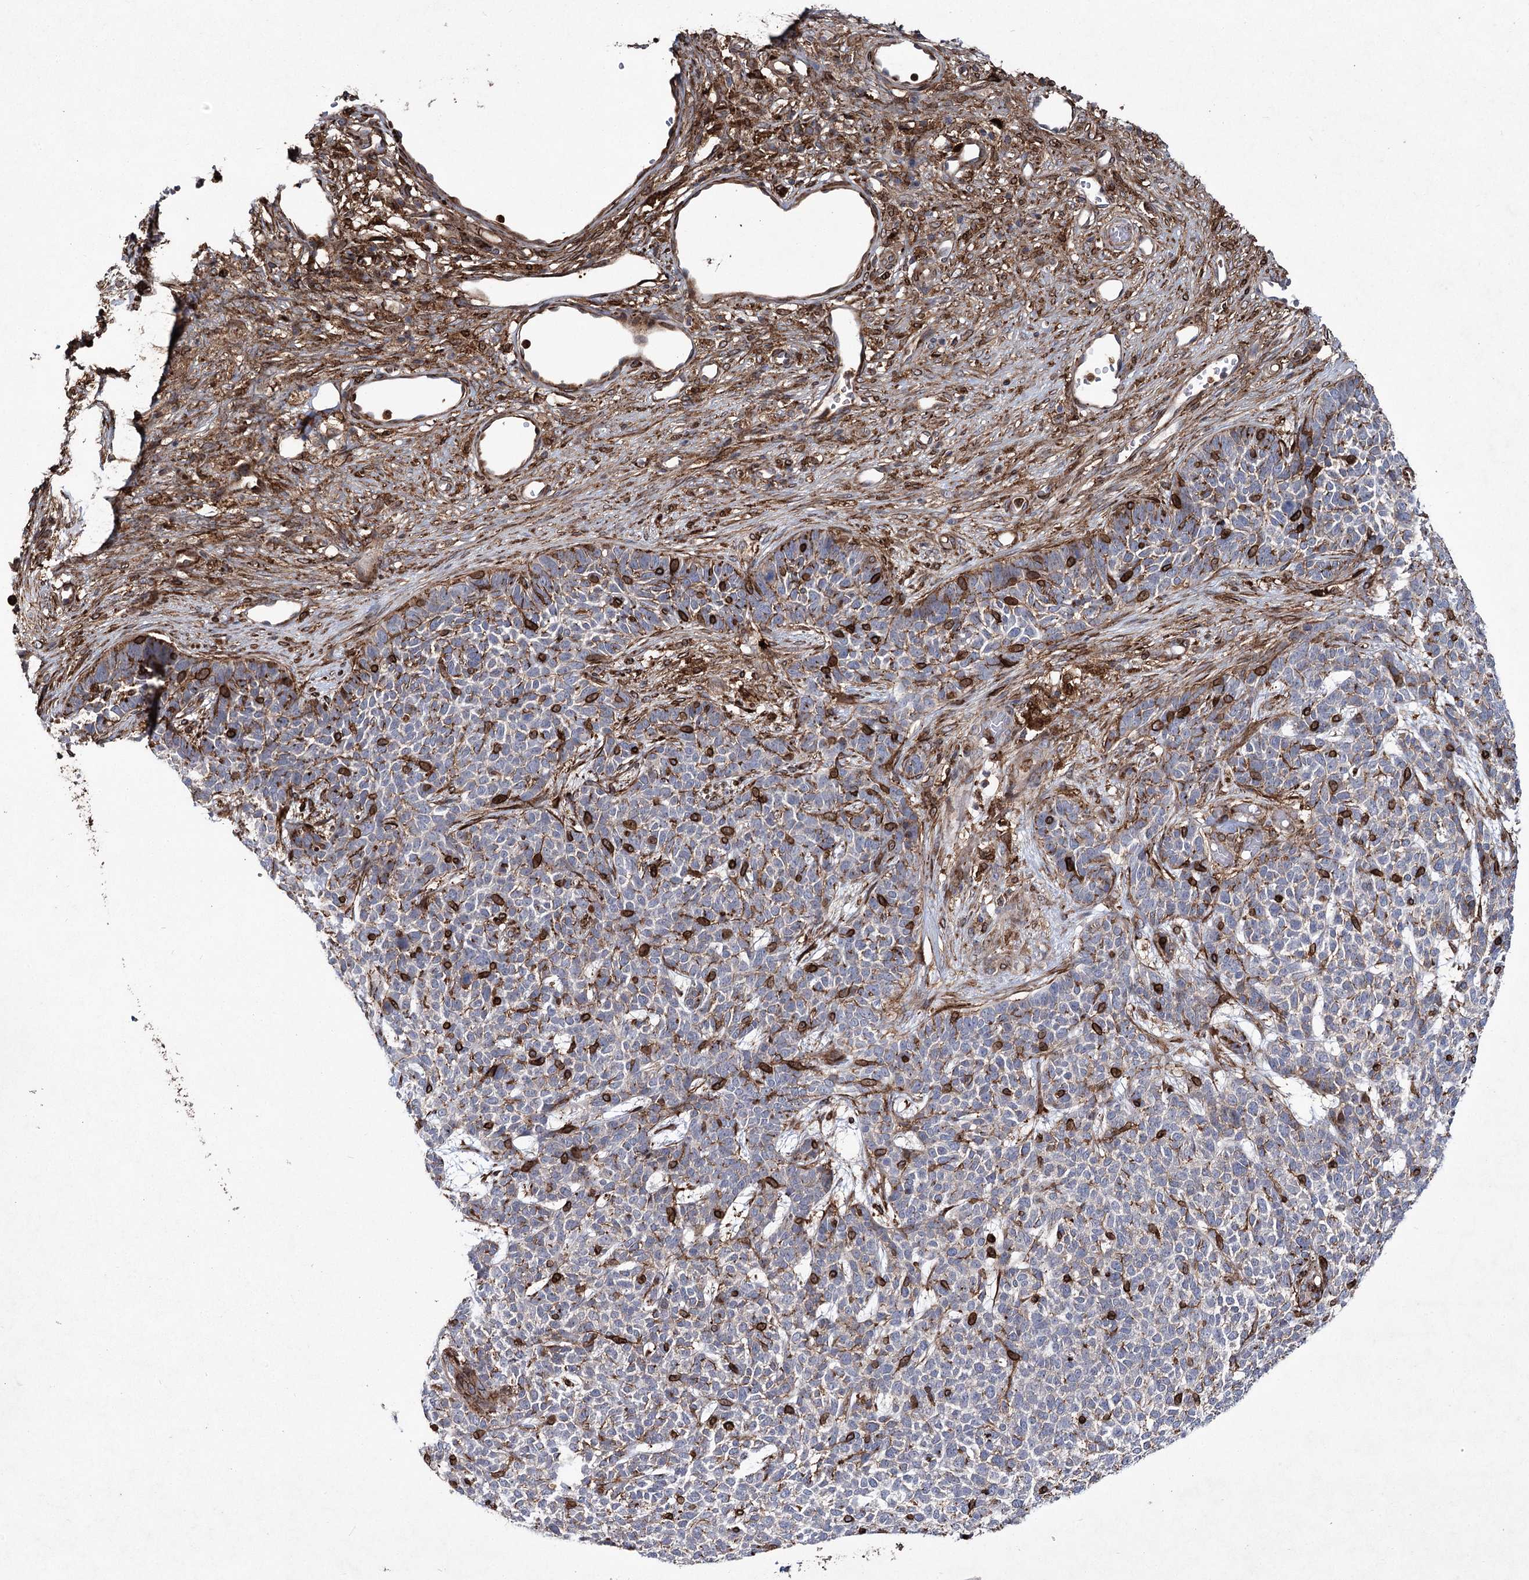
{"staining": {"intensity": "negative", "quantity": "none", "location": "none"}, "tissue": "skin cancer", "cell_type": "Tumor cells", "image_type": "cancer", "snomed": [{"axis": "morphology", "description": "Basal cell carcinoma"}, {"axis": "topography", "description": "Skin"}], "caption": "This is an immunohistochemistry photomicrograph of skin cancer (basal cell carcinoma). There is no expression in tumor cells.", "gene": "DCUN1D4", "patient": {"sex": "female", "age": 84}}